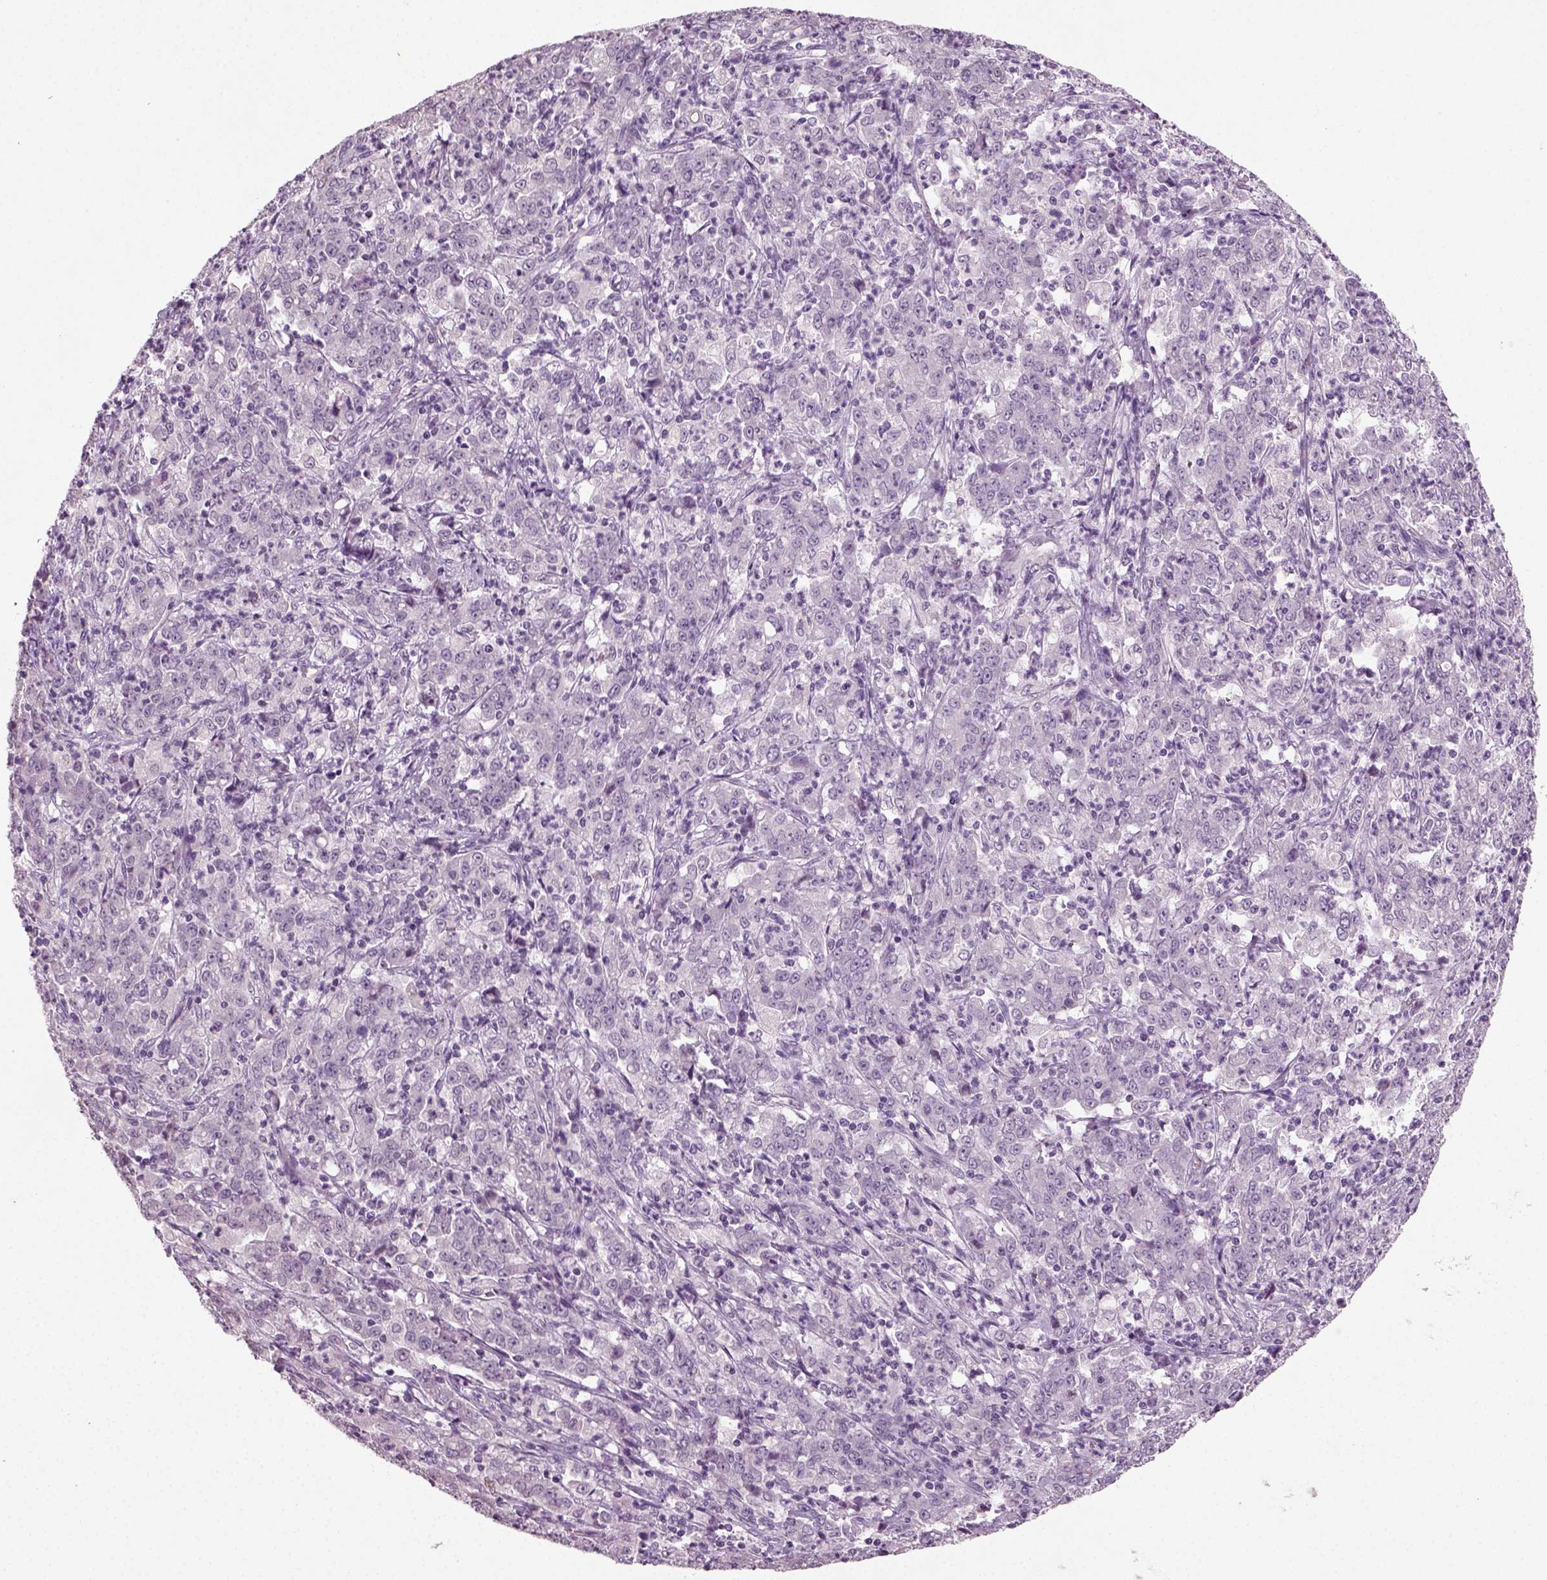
{"staining": {"intensity": "negative", "quantity": "none", "location": "none"}, "tissue": "stomach cancer", "cell_type": "Tumor cells", "image_type": "cancer", "snomed": [{"axis": "morphology", "description": "Adenocarcinoma, NOS"}, {"axis": "topography", "description": "Stomach, lower"}], "caption": "Tumor cells show no significant protein staining in stomach cancer (adenocarcinoma).", "gene": "SYNGAP1", "patient": {"sex": "female", "age": 71}}